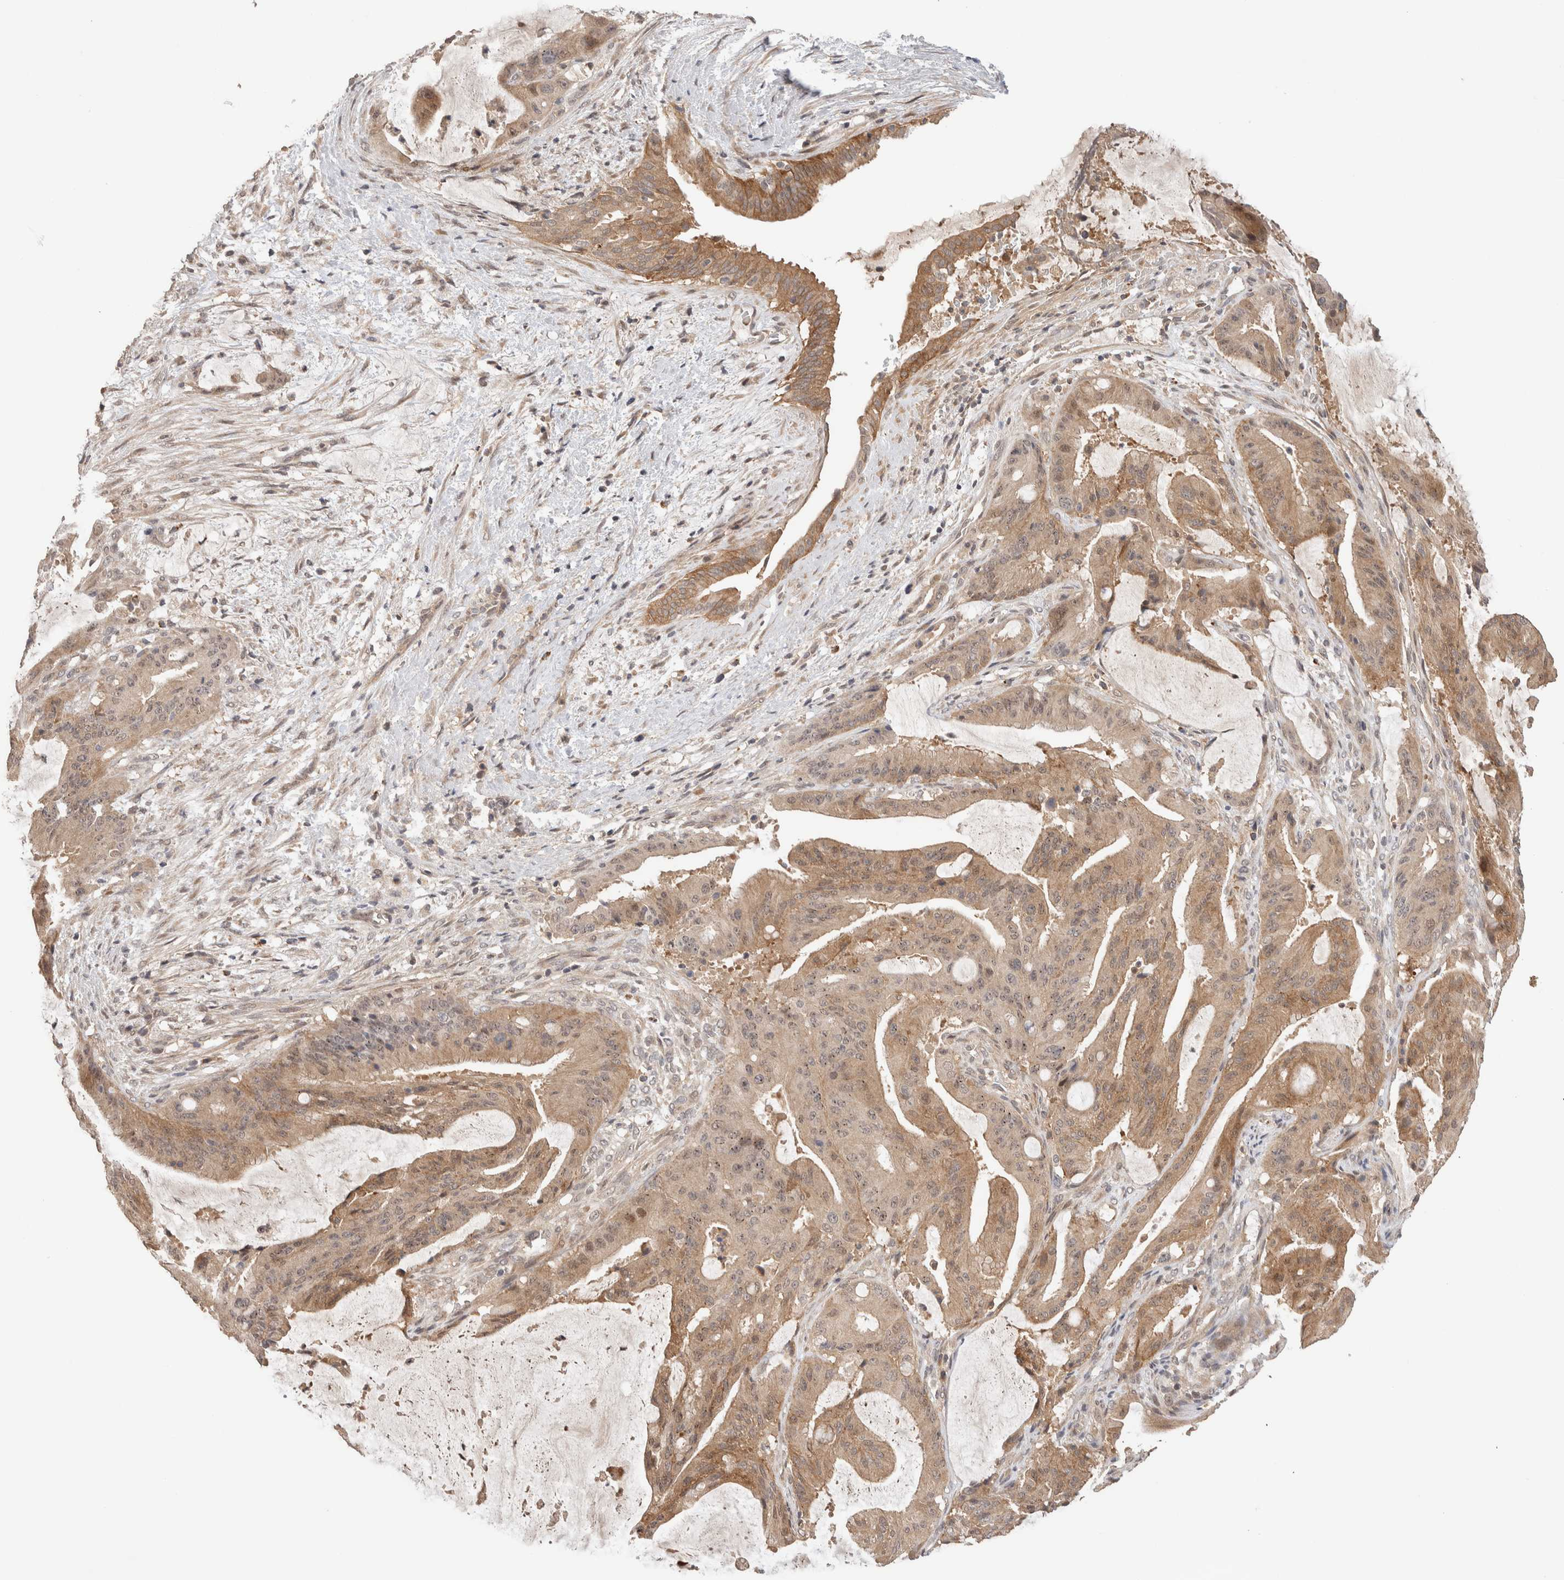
{"staining": {"intensity": "moderate", "quantity": ">75%", "location": "cytoplasmic/membranous"}, "tissue": "liver cancer", "cell_type": "Tumor cells", "image_type": "cancer", "snomed": [{"axis": "morphology", "description": "Normal tissue, NOS"}, {"axis": "morphology", "description": "Cholangiocarcinoma"}, {"axis": "topography", "description": "Liver"}, {"axis": "topography", "description": "Peripheral nerve tissue"}], "caption": "Liver cancer (cholangiocarcinoma) was stained to show a protein in brown. There is medium levels of moderate cytoplasmic/membranous staining in about >75% of tumor cells.", "gene": "CASK", "patient": {"sex": "female", "age": 73}}